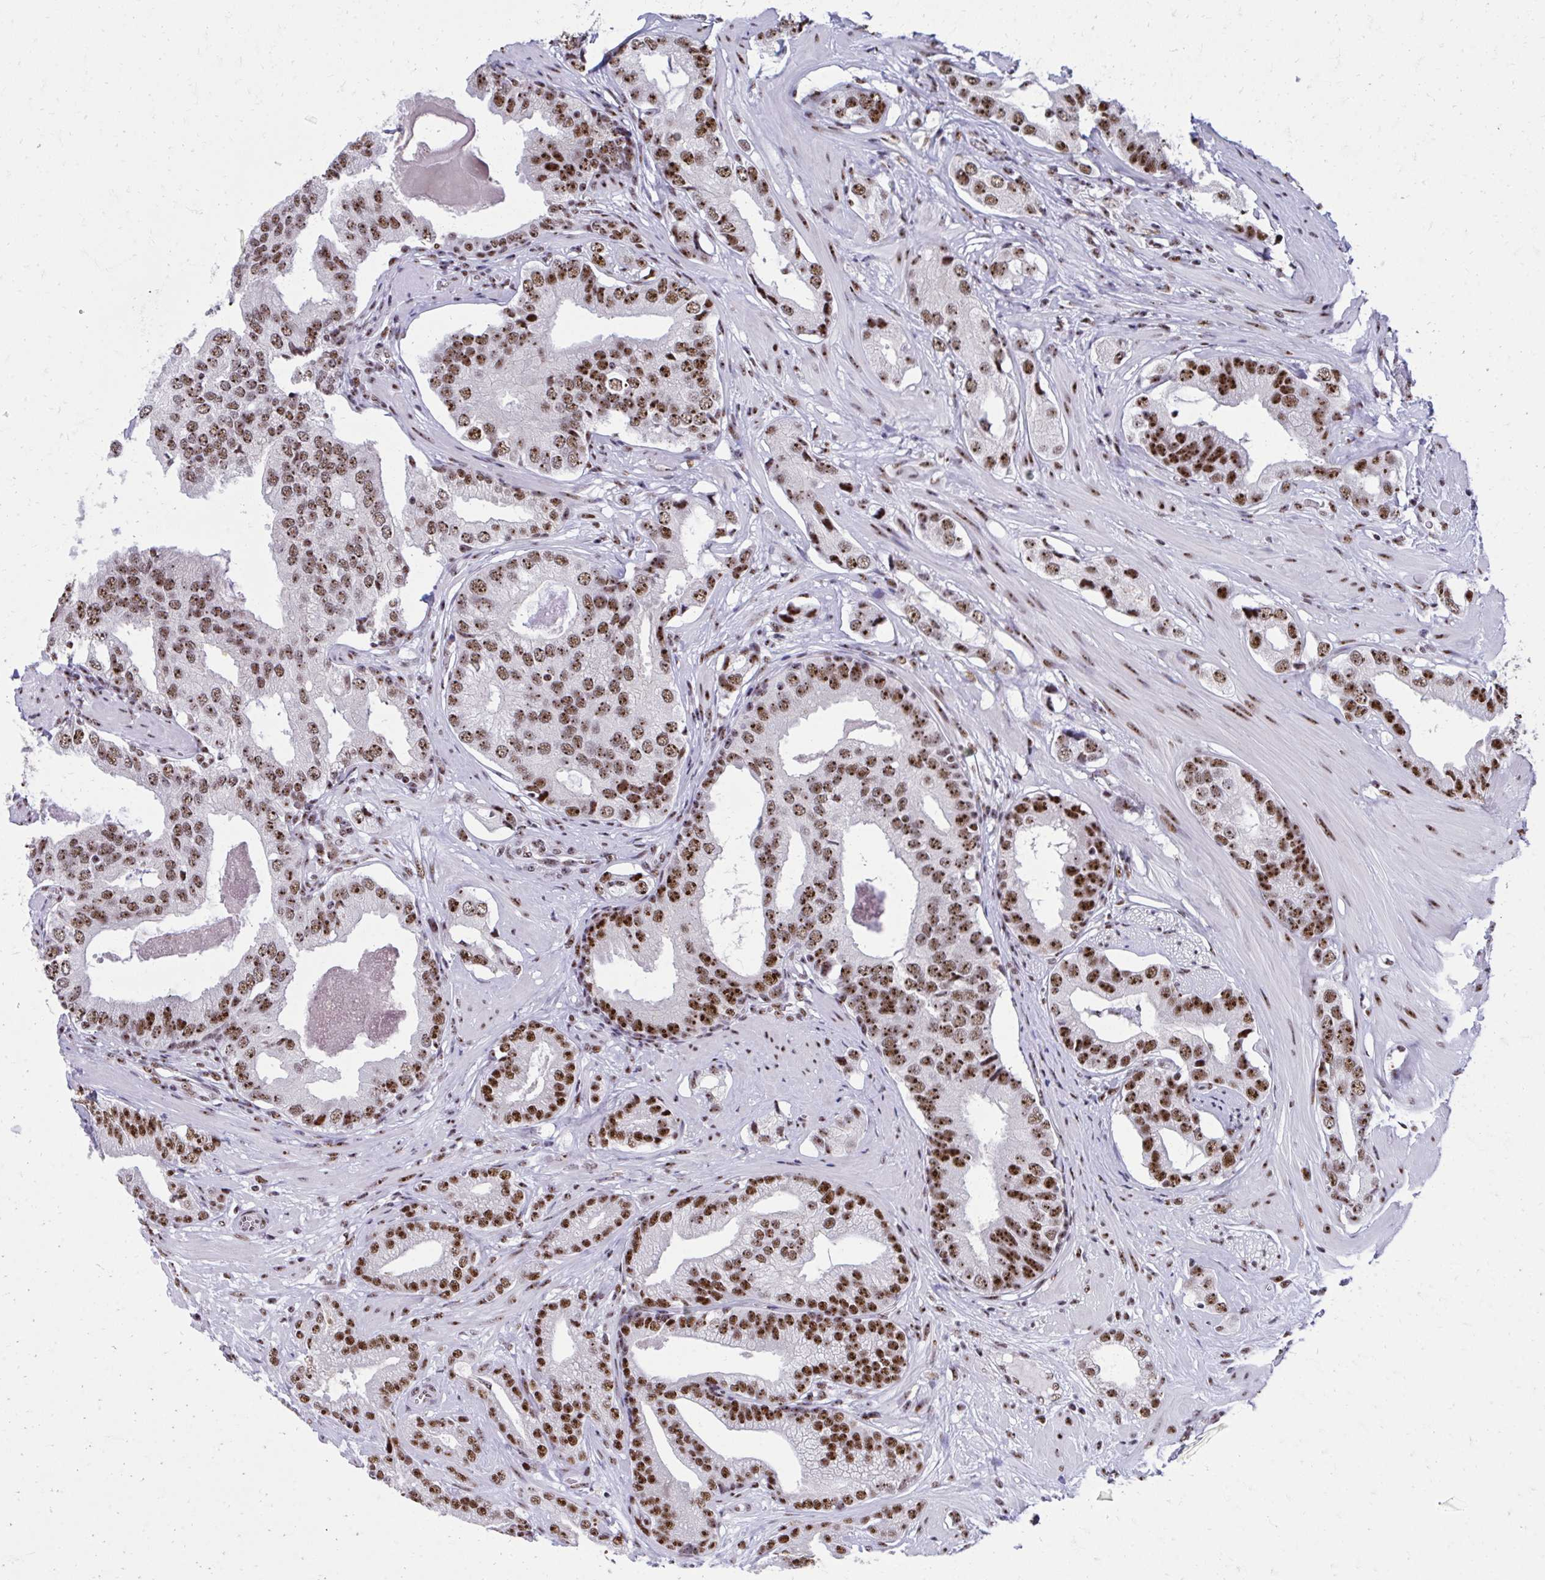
{"staining": {"intensity": "strong", "quantity": ">75%", "location": "nuclear"}, "tissue": "prostate cancer", "cell_type": "Tumor cells", "image_type": "cancer", "snomed": [{"axis": "morphology", "description": "Adenocarcinoma, Low grade"}, {"axis": "topography", "description": "Prostate"}], "caption": "Prostate cancer stained with a protein marker exhibits strong staining in tumor cells.", "gene": "PELP1", "patient": {"sex": "male", "age": 61}}